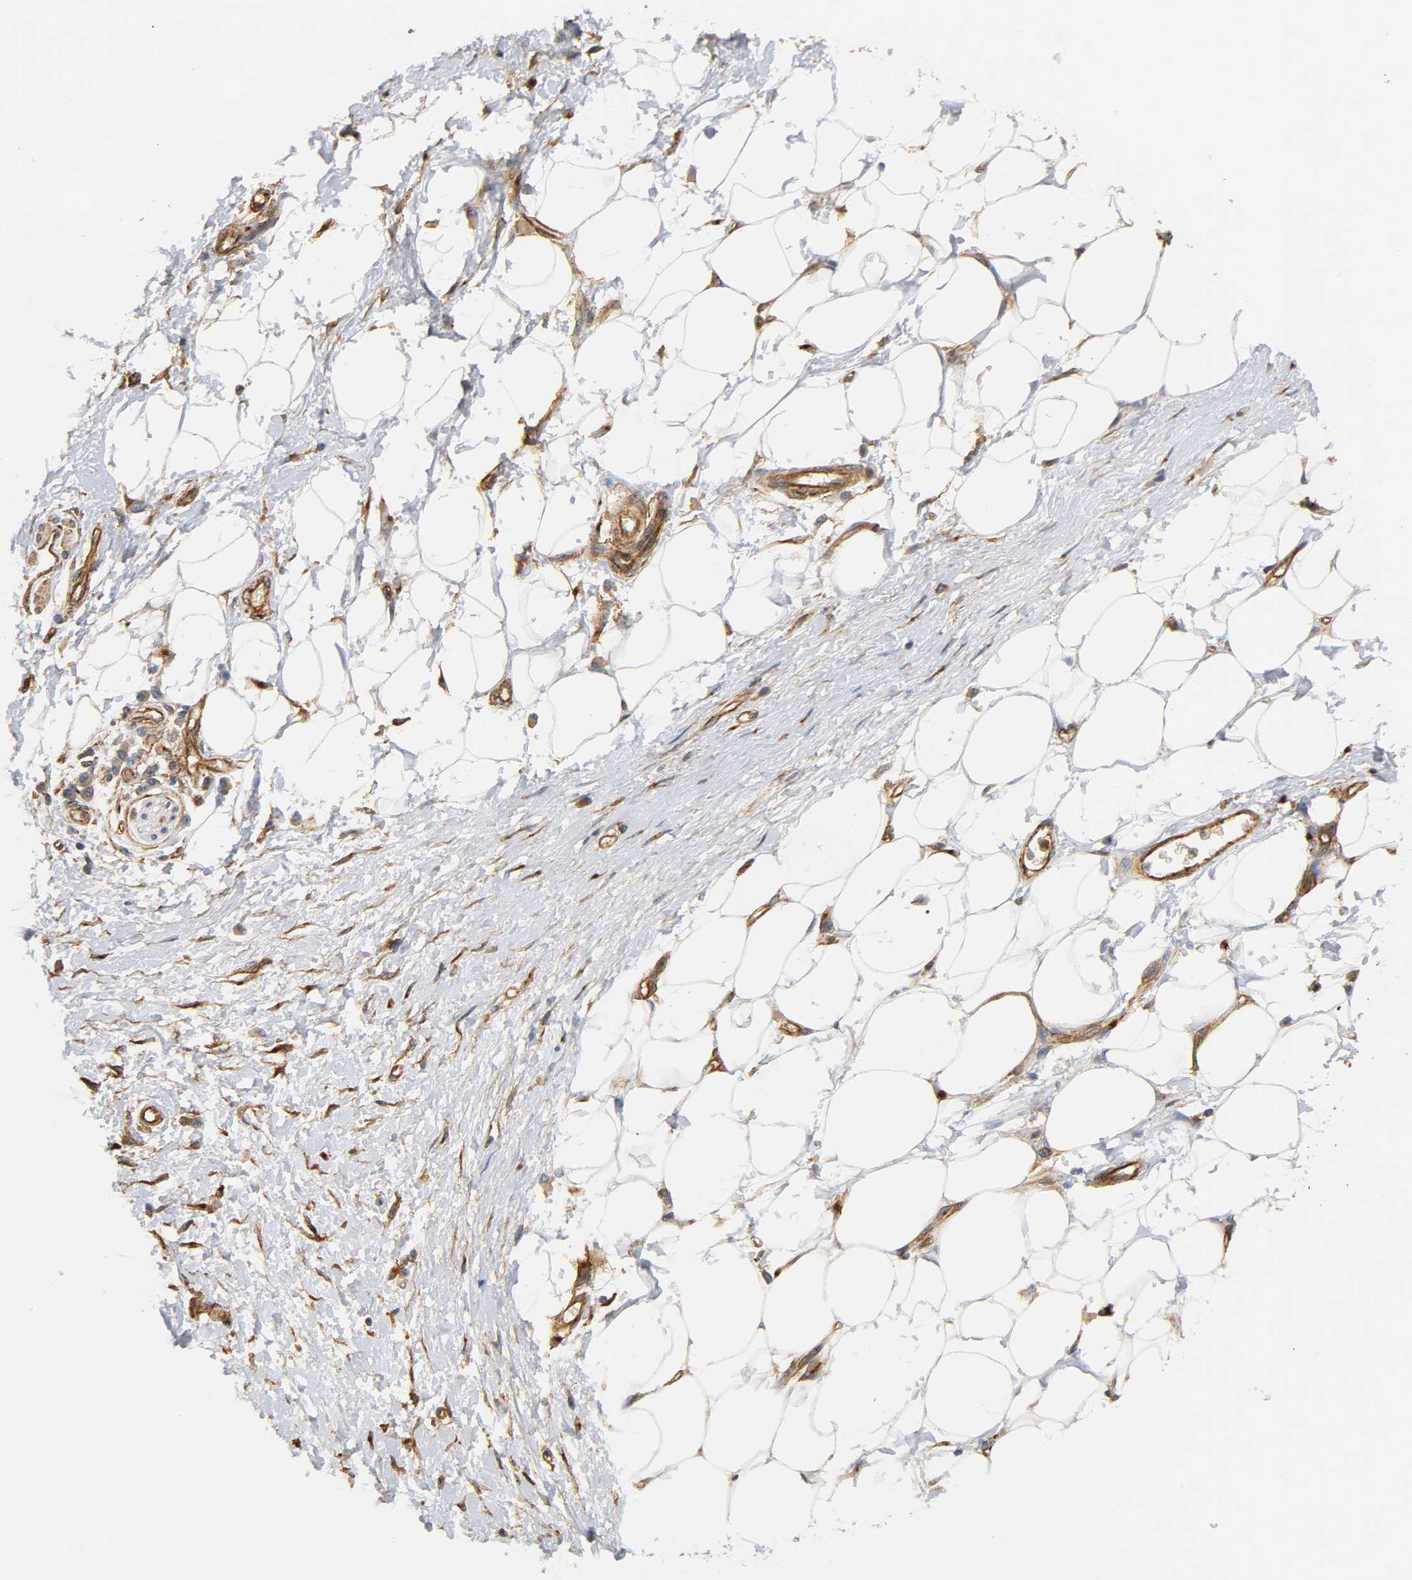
{"staining": {"intensity": "negative", "quantity": "none", "location": "none"}, "tissue": "adipose tissue", "cell_type": "Adipocytes", "image_type": "normal", "snomed": [{"axis": "morphology", "description": "Normal tissue, NOS"}, {"axis": "morphology", "description": "Urothelial carcinoma, High grade"}, {"axis": "topography", "description": "Vascular tissue"}, {"axis": "topography", "description": "Urinary bladder"}], "caption": "Immunohistochemical staining of benign human adipose tissue displays no significant expression in adipocytes.", "gene": "IFITM2", "patient": {"sex": "female", "age": 56}}